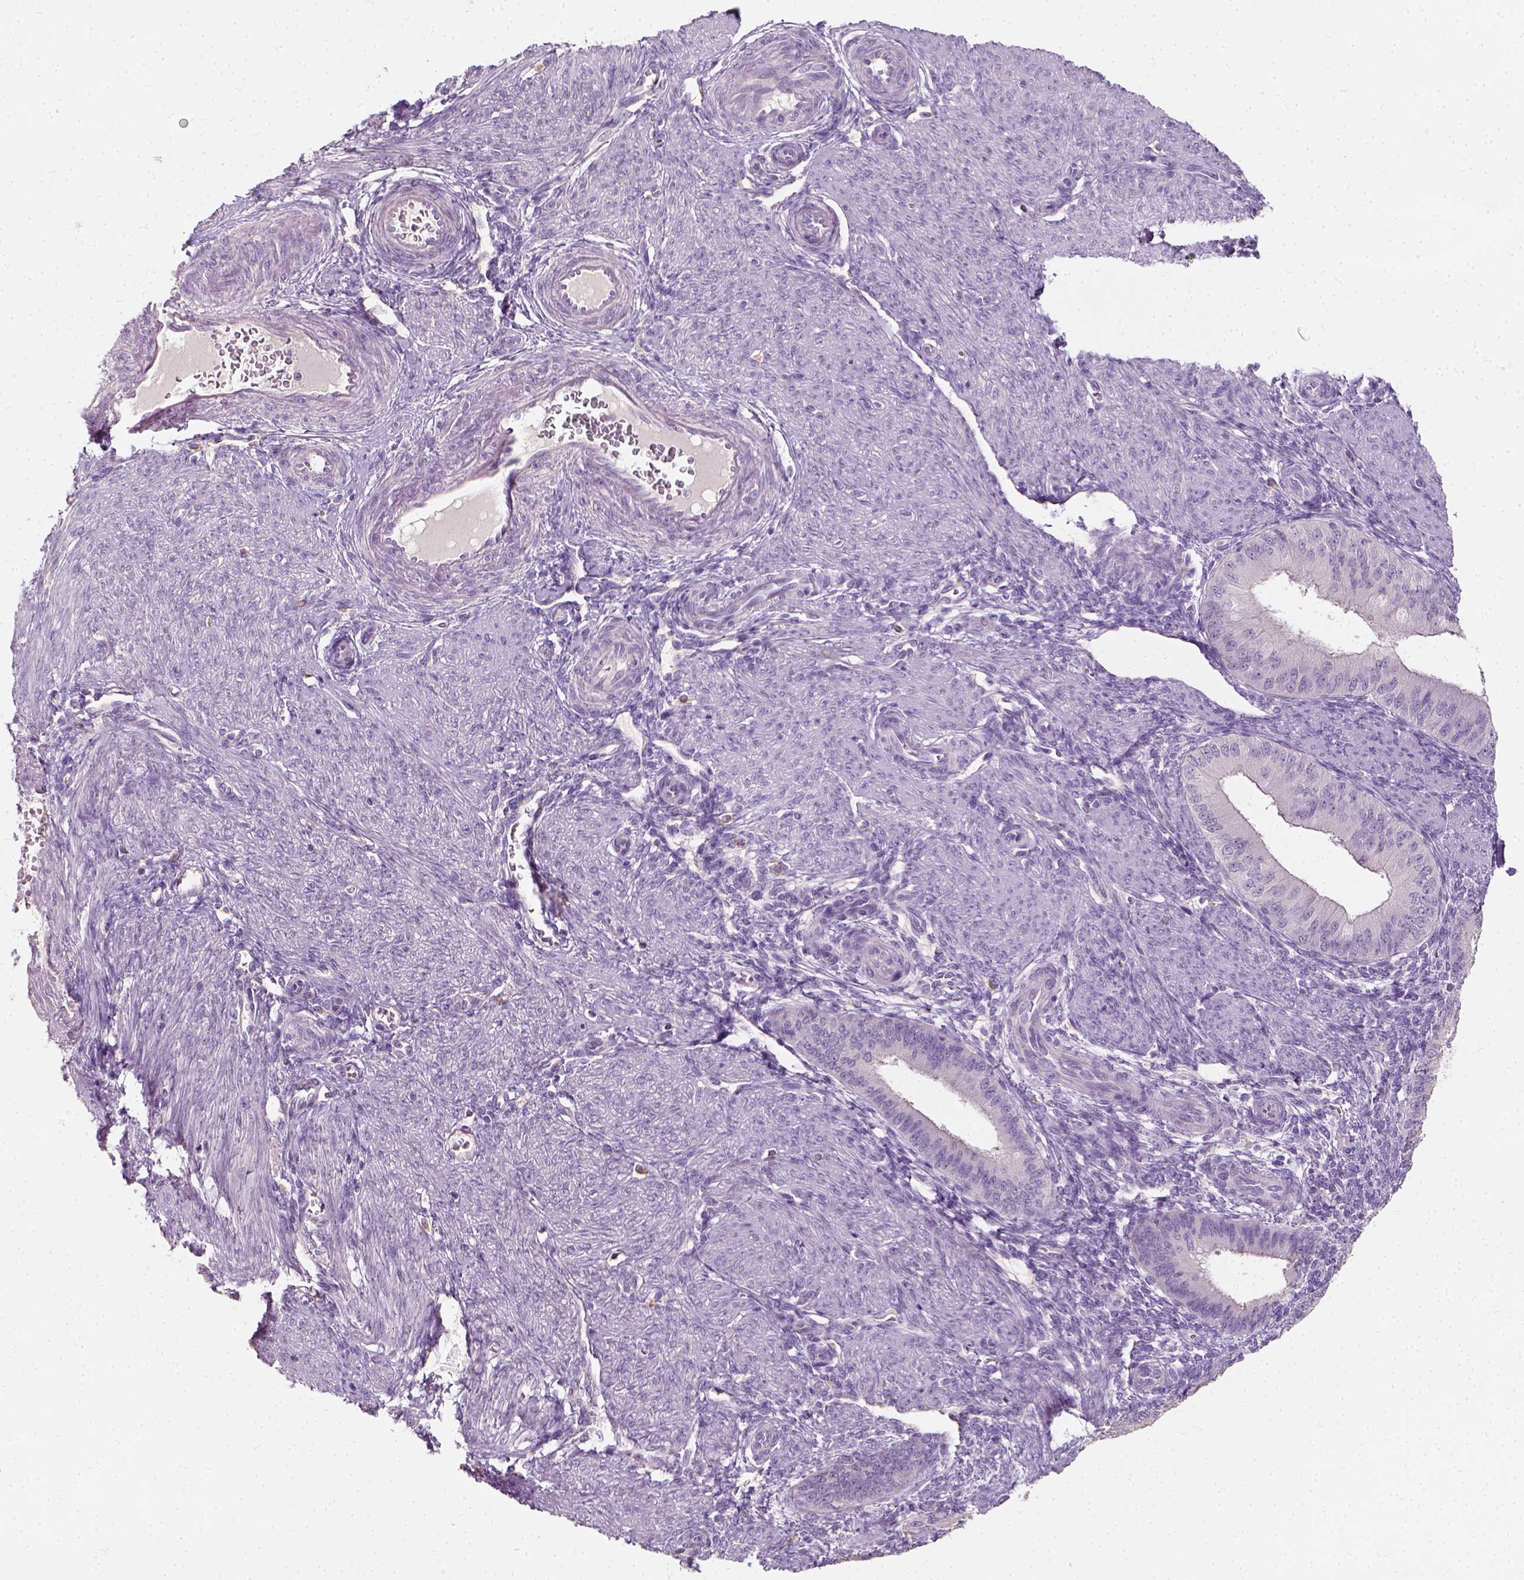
{"staining": {"intensity": "negative", "quantity": "none", "location": "none"}, "tissue": "endometrium", "cell_type": "Cells in endometrial stroma", "image_type": "normal", "snomed": [{"axis": "morphology", "description": "Normal tissue, NOS"}, {"axis": "topography", "description": "Endometrium"}], "caption": "Benign endometrium was stained to show a protein in brown. There is no significant staining in cells in endometrial stroma. The staining was performed using DAB (3,3'-diaminobenzidine) to visualize the protein expression in brown, while the nuclei were stained in blue with hematoxylin (Magnification: 20x).", "gene": "DHCR24", "patient": {"sex": "female", "age": 39}}